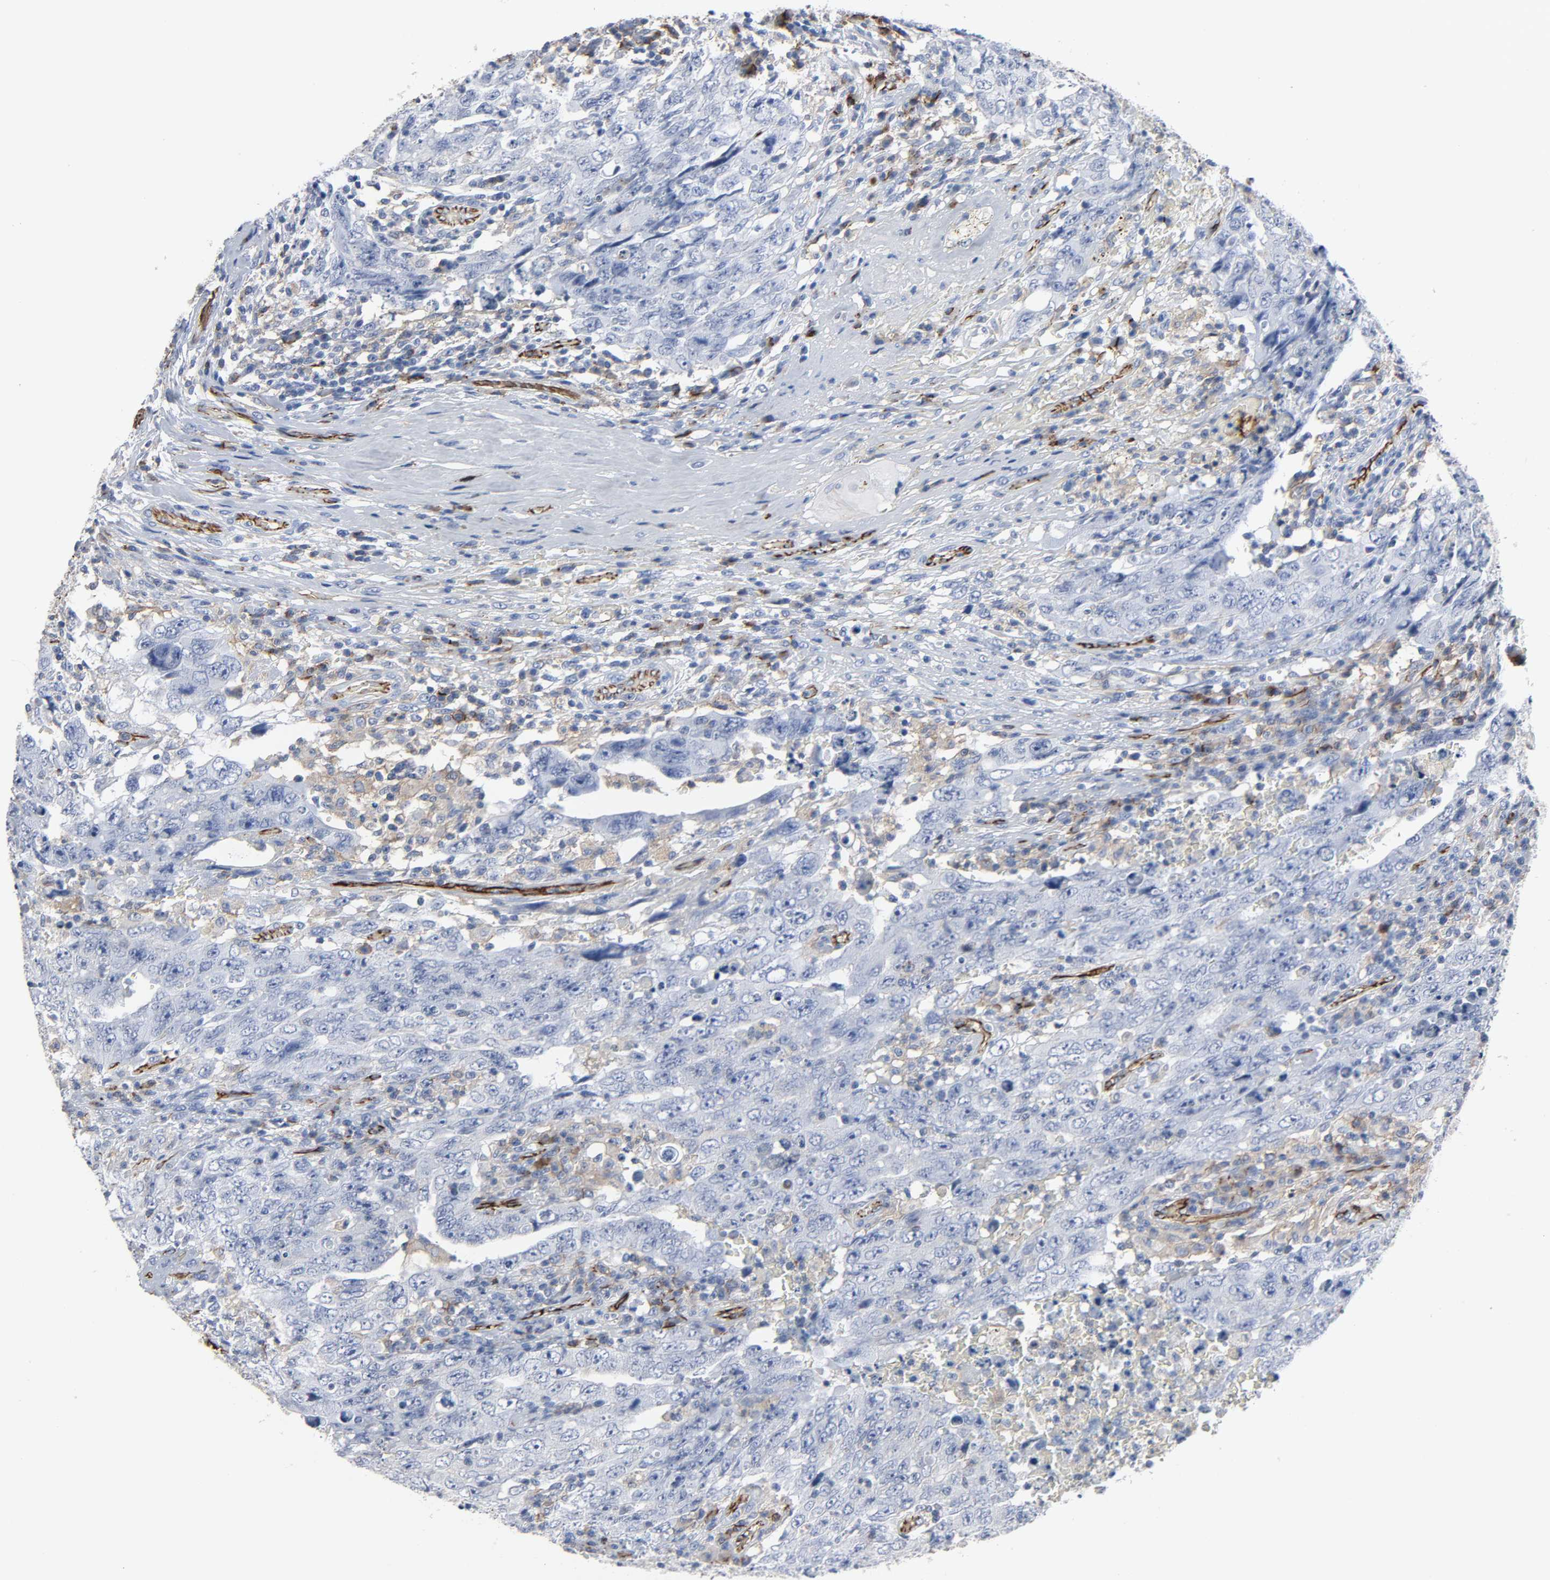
{"staining": {"intensity": "negative", "quantity": "none", "location": "none"}, "tissue": "testis cancer", "cell_type": "Tumor cells", "image_type": "cancer", "snomed": [{"axis": "morphology", "description": "Carcinoma, Embryonal, NOS"}, {"axis": "topography", "description": "Testis"}], "caption": "This is an immunohistochemistry (IHC) image of testis cancer. There is no positivity in tumor cells.", "gene": "PECAM1", "patient": {"sex": "male", "age": 26}}